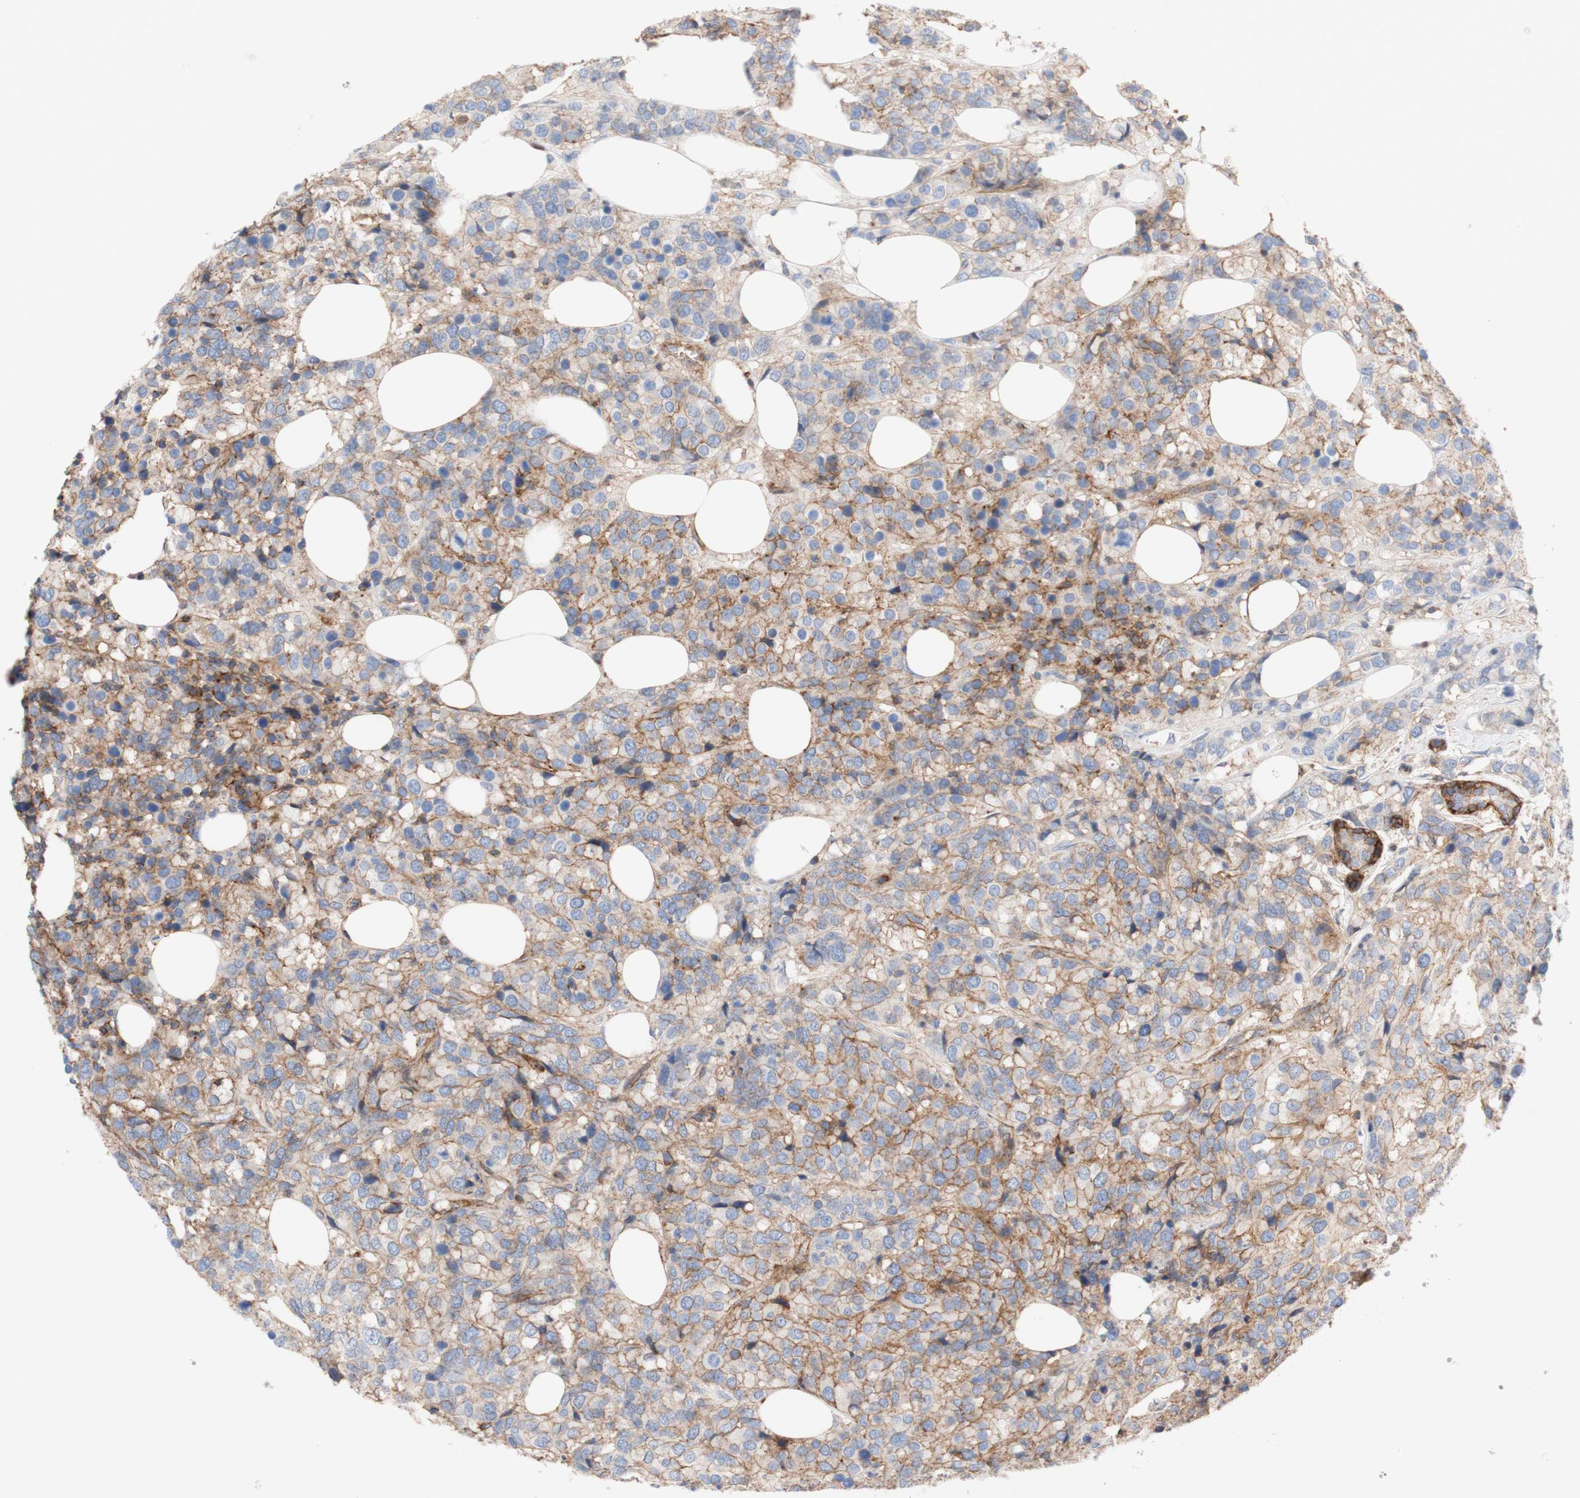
{"staining": {"intensity": "moderate", "quantity": ">75%", "location": "cytoplasmic/membranous"}, "tissue": "breast cancer", "cell_type": "Tumor cells", "image_type": "cancer", "snomed": [{"axis": "morphology", "description": "Lobular carcinoma"}, {"axis": "topography", "description": "Breast"}], "caption": "Lobular carcinoma (breast) was stained to show a protein in brown. There is medium levels of moderate cytoplasmic/membranous expression in approximately >75% of tumor cells.", "gene": "ATP2A3", "patient": {"sex": "female", "age": 59}}